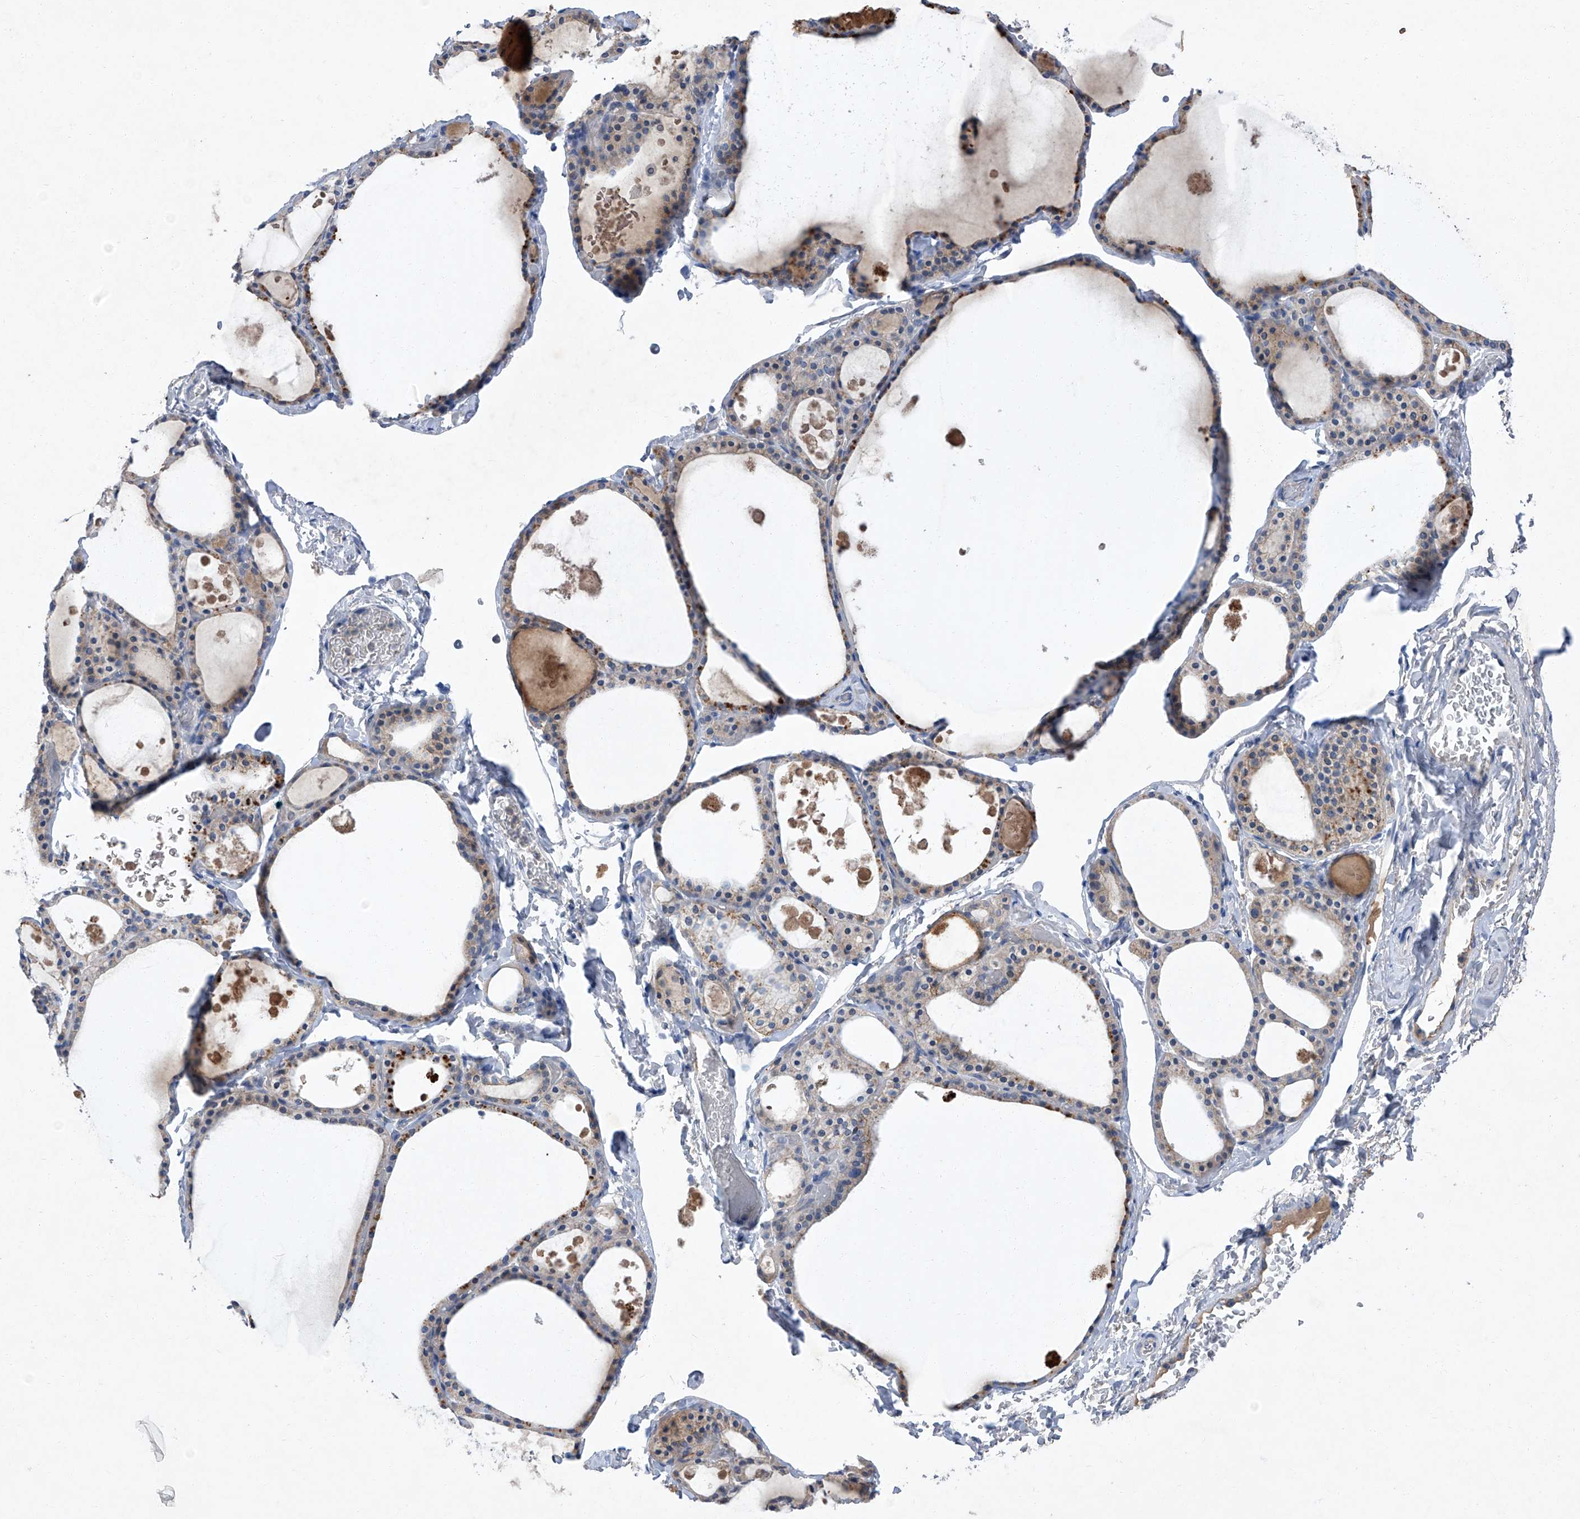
{"staining": {"intensity": "moderate", "quantity": "<25%", "location": "cytoplasmic/membranous"}, "tissue": "thyroid gland", "cell_type": "Glandular cells", "image_type": "normal", "snomed": [{"axis": "morphology", "description": "Normal tissue, NOS"}, {"axis": "topography", "description": "Thyroid gland"}], "caption": "This is an image of IHC staining of normal thyroid gland, which shows moderate expression in the cytoplasmic/membranous of glandular cells.", "gene": "SBK2", "patient": {"sex": "male", "age": 56}}